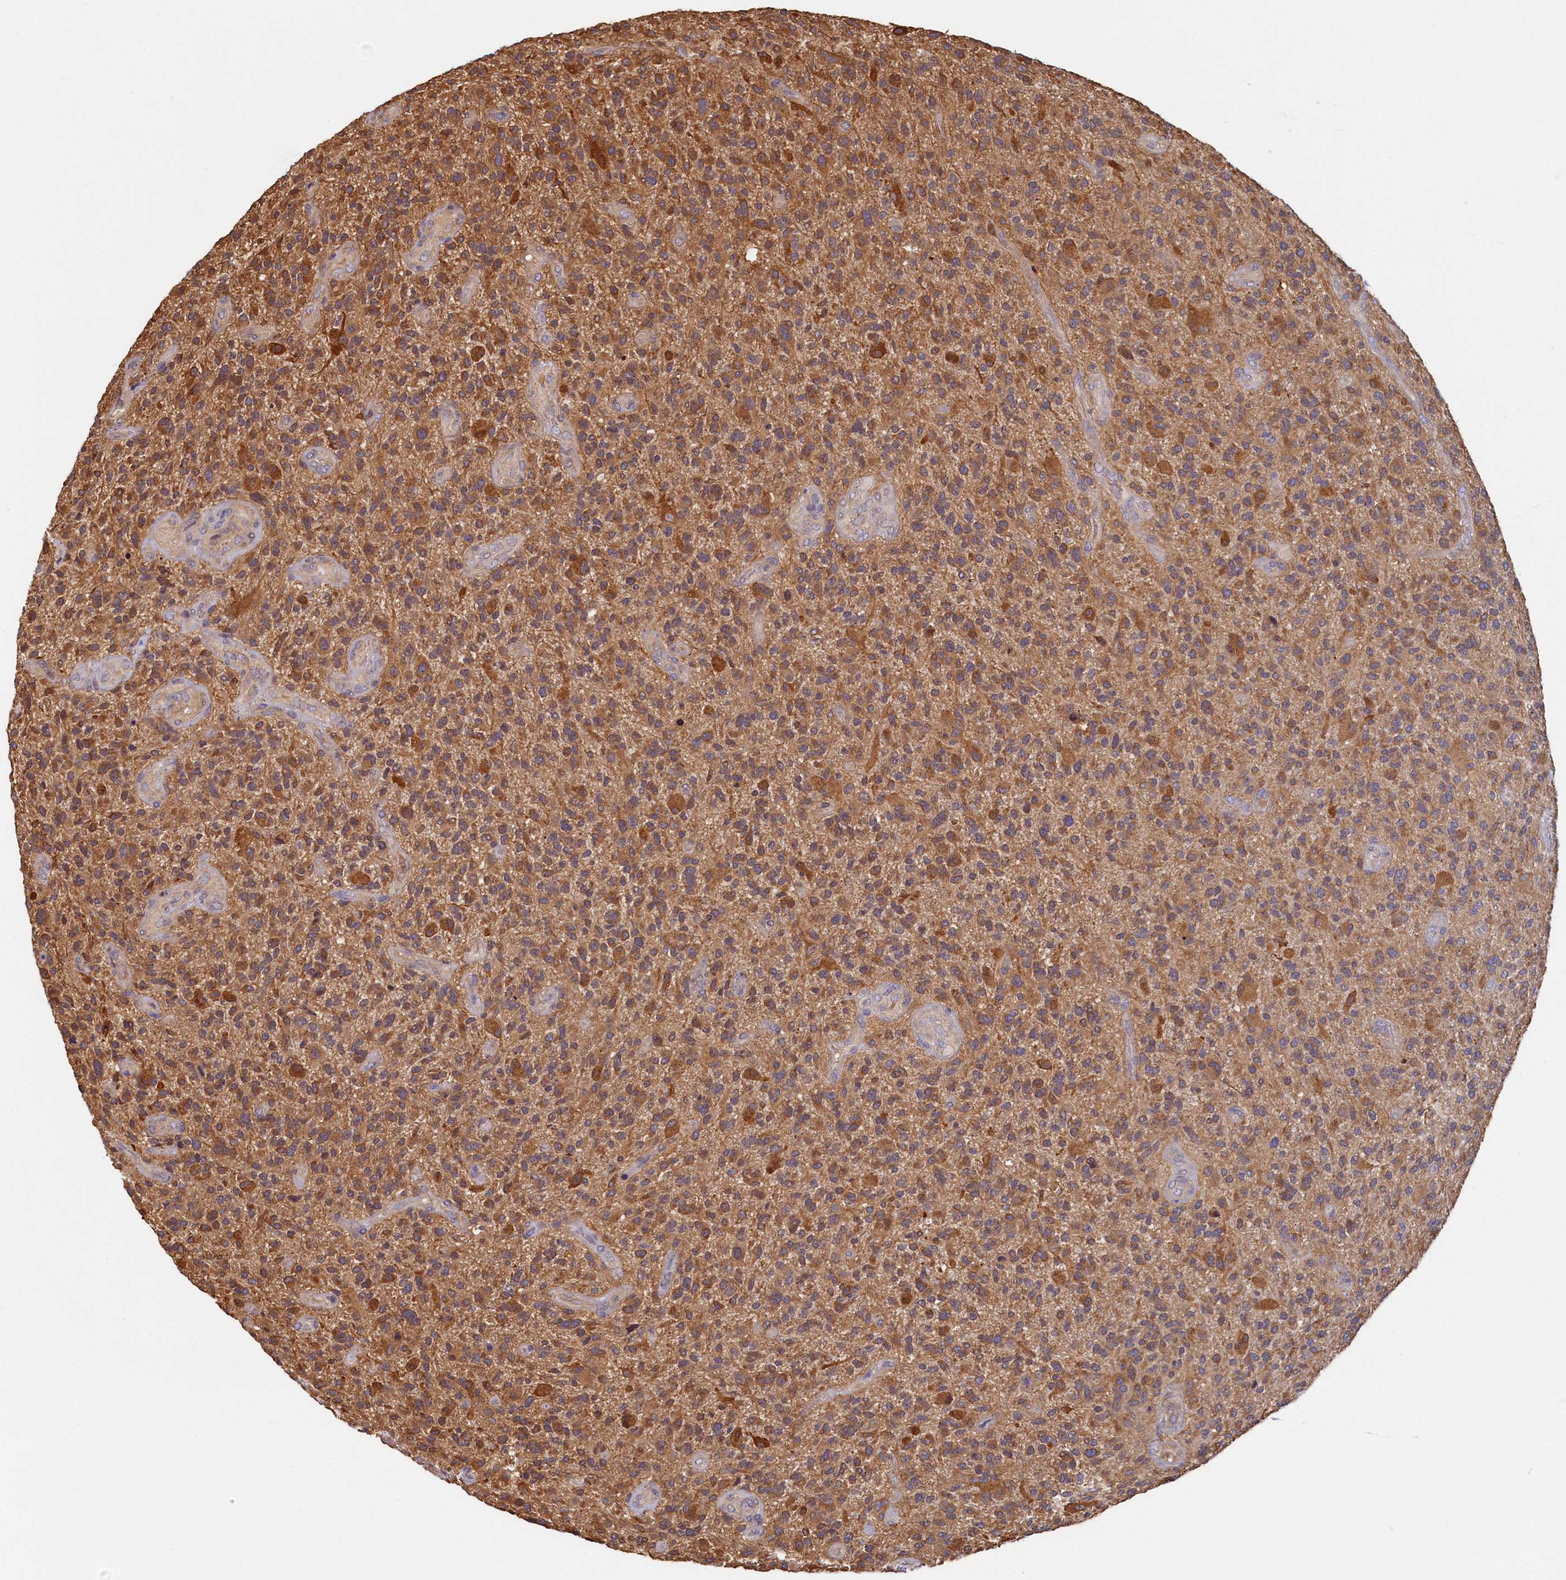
{"staining": {"intensity": "moderate", "quantity": ">75%", "location": "cytoplasmic/membranous"}, "tissue": "glioma", "cell_type": "Tumor cells", "image_type": "cancer", "snomed": [{"axis": "morphology", "description": "Glioma, malignant, High grade"}, {"axis": "topography", "description": "Brain"}], "caption": "Glioma stained for a protein (brown) reveals moderate cytoplasmic/membranous positive positivity in about >75% of tumor cells.", "gene": "TIMM8B", "patient": {"sex": "male", "age": 47}}